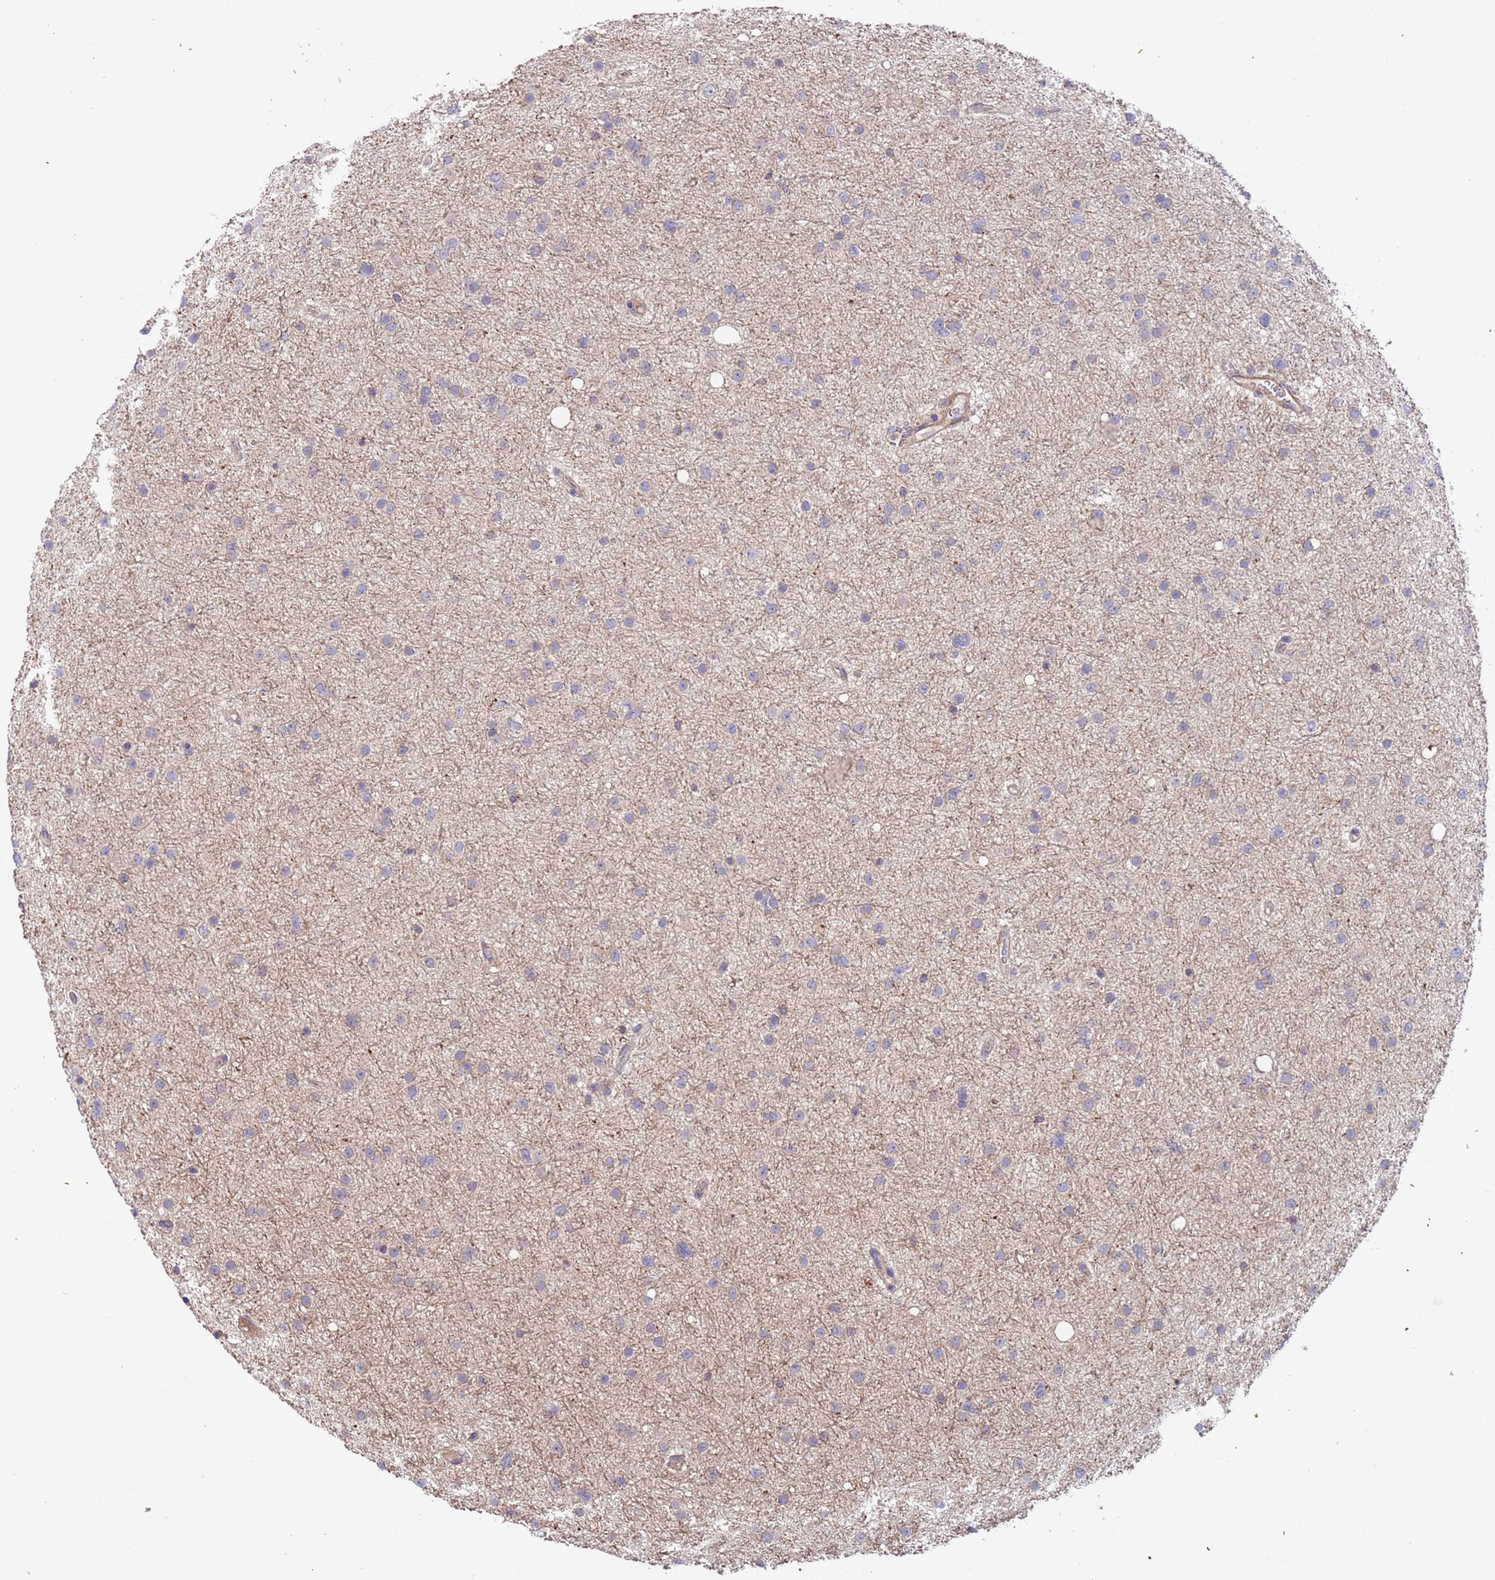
{"staining": {"intensity": "negative", "quantity": "none", "location": "none"}, "tissue": "glioma", "cell_type": "Tumor cells", "image_type": "cancer", "snomed": [{"axis": "morphology", "description": "Glioma, malignant, Low grade"}, {"axis": "topography", "description": "Cerebral cortex"}], "caption": "This is a image of immunohistochemistry (IHC) staining of malignant low-grade glioma, which shows no positivity in tumor cells.", "gene": "SYT4", "patient": {"sex": "female", "age": 39}}